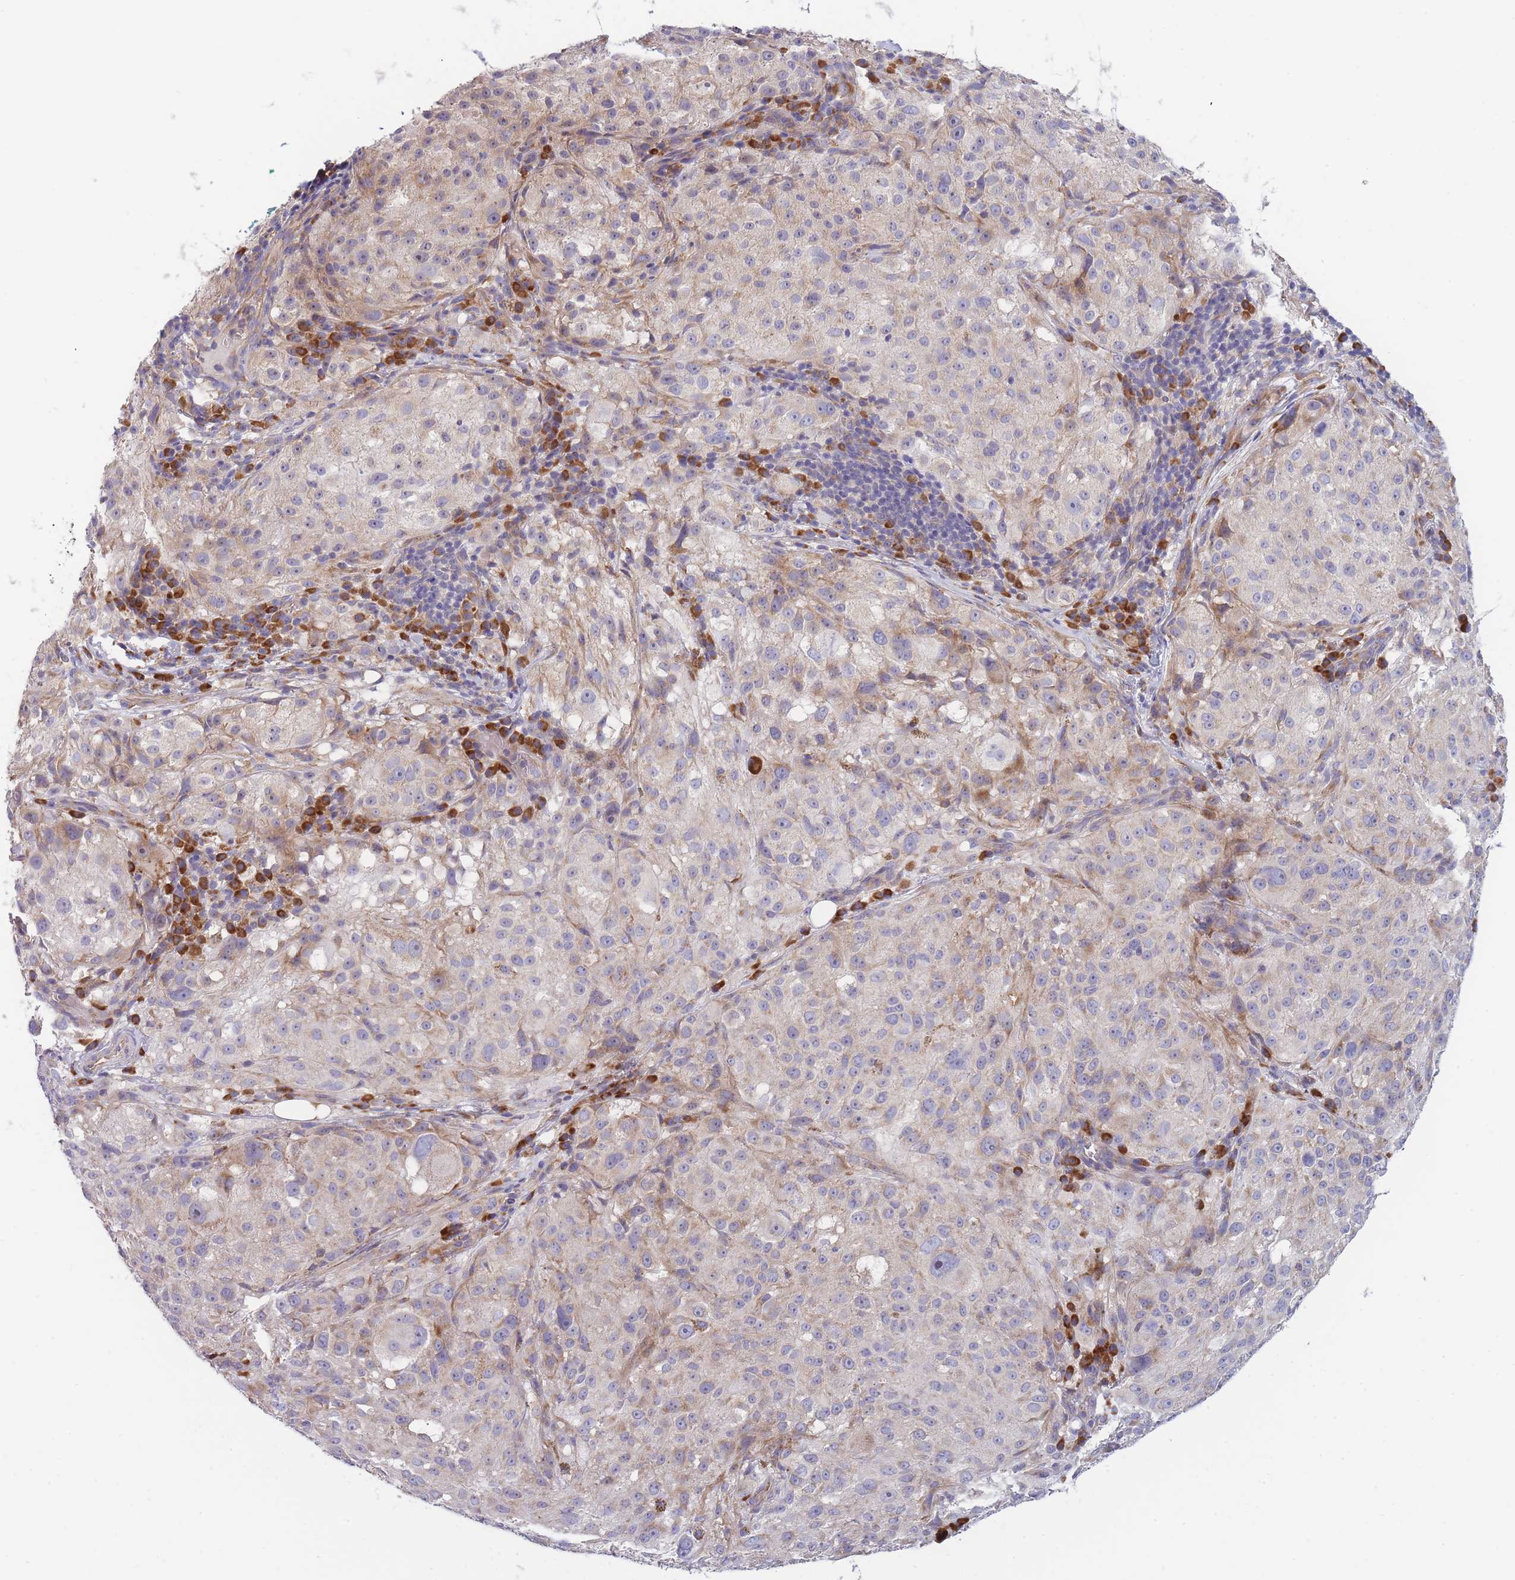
{"staining": {"intensity": "weak", "quantity": "<25%", "location": "cytoplasmic/membranous"}, "tissue": "melanoma", "cell_type": "Tumor cells", "image_type": "cancer", "snomed": [{"axis": "morphology", "description": "Necrosis, NOS"}, {"axis": "morphology", "description": "Malignant melanoma, NOS"}, {"axis": "topography", "description": "Skin"}], "caption": "DAB immunohistochemical staining of human melanoma demonstrates no significant staining in tumor cells. (DAB IHC with hematoxylin counter stain).", "gene": "NDUFAF6", "patient": {"sex": "female", "age": 87}}